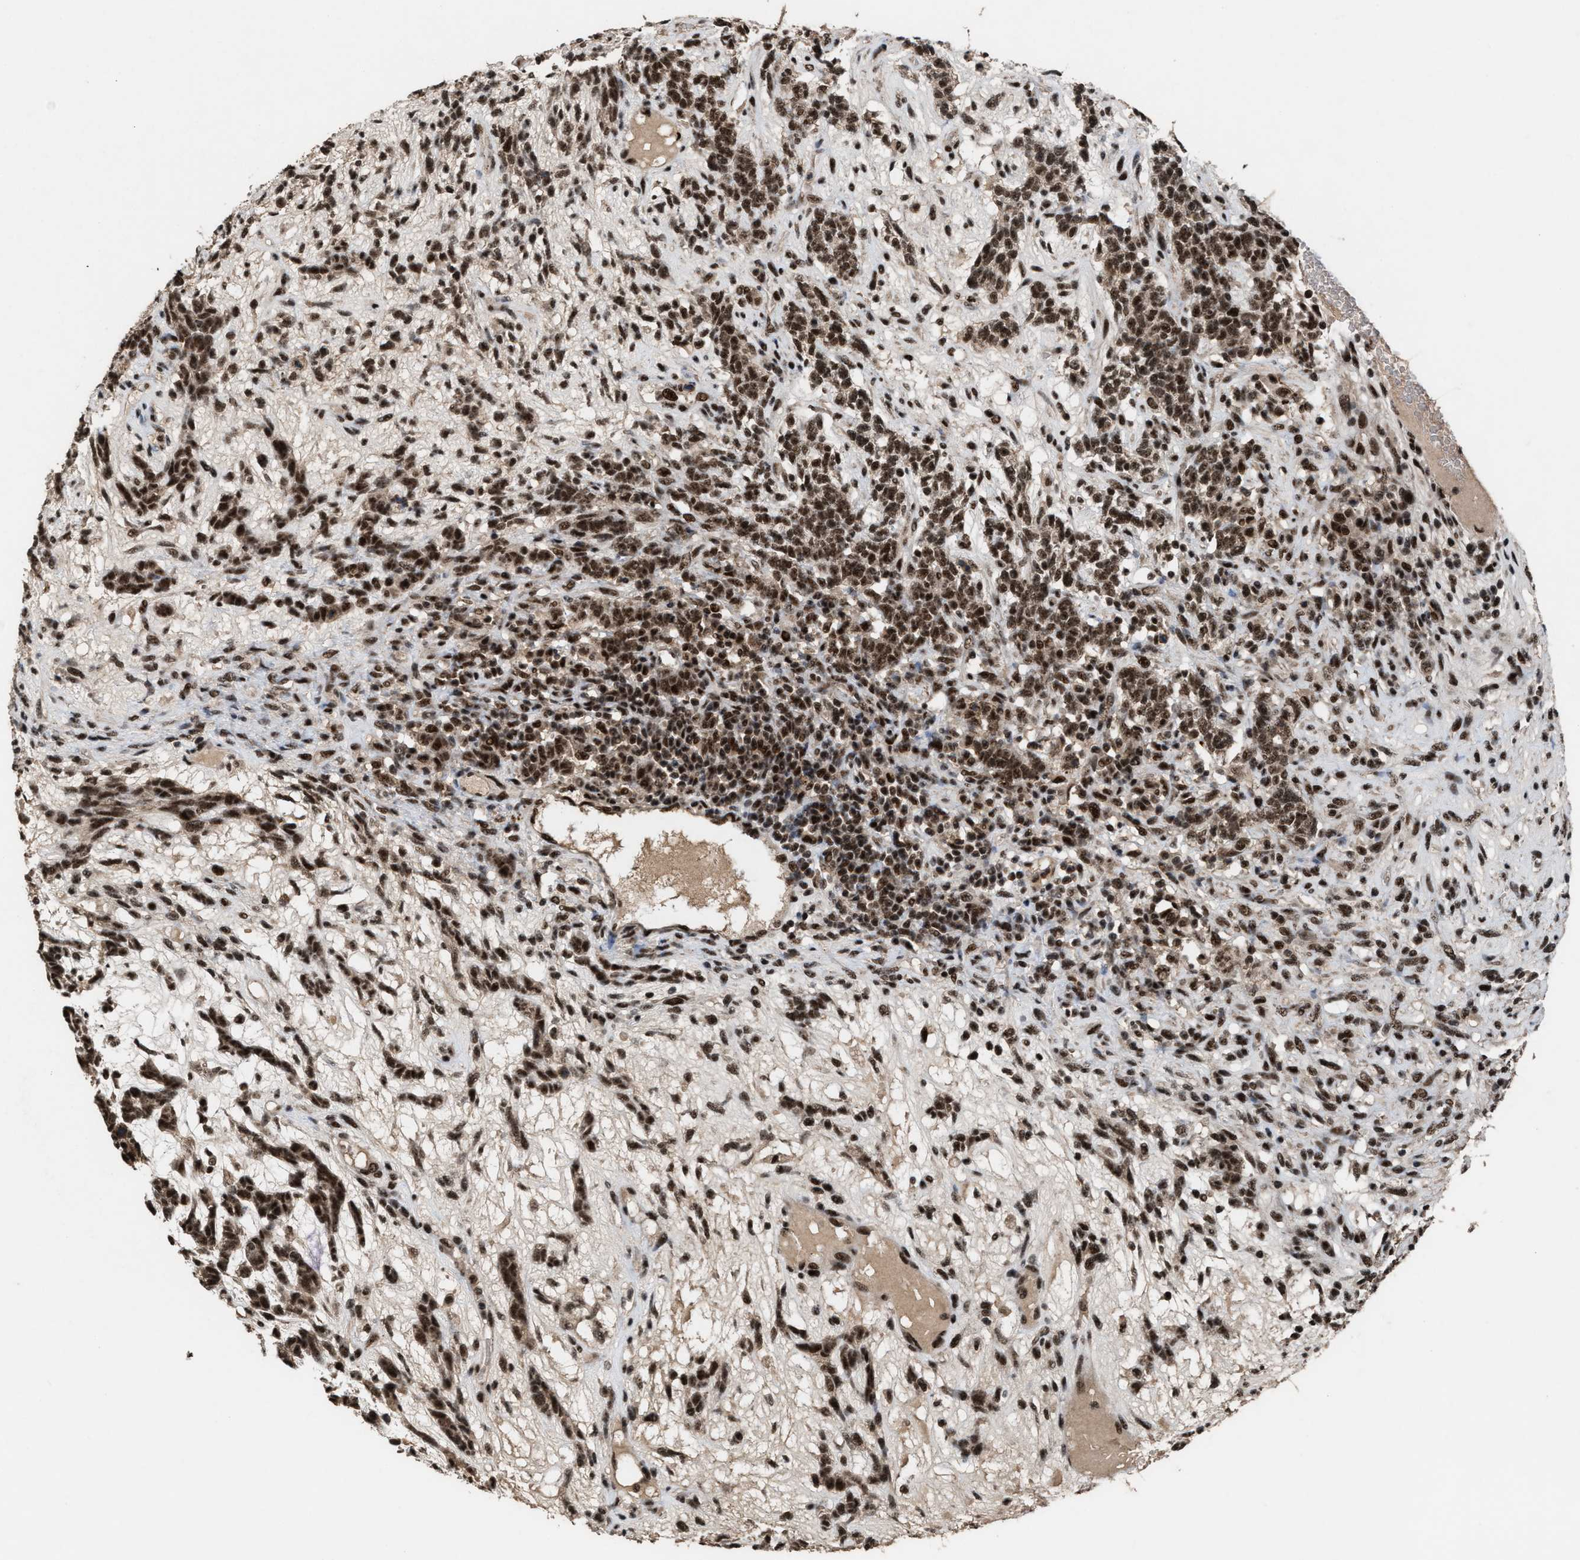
{"staining": {"intensity": "moderate", "quantity": ">75%", "location": "nuclear"}, "tissue": "testis cancer", "cell_type": "Tumor cells", "image_type": "cancer", "snomed": [{"axis": "morphology", "description": "Seminoma, NOS"}, {"axis": "topography", "description": "Testis"}], "caption": "Tumor cells show moderate nuclear positivity in approximately >75% of cells in testis seminoma.", "gene": "PRPF4", "patient": {"sex": "male", "age": 28}}